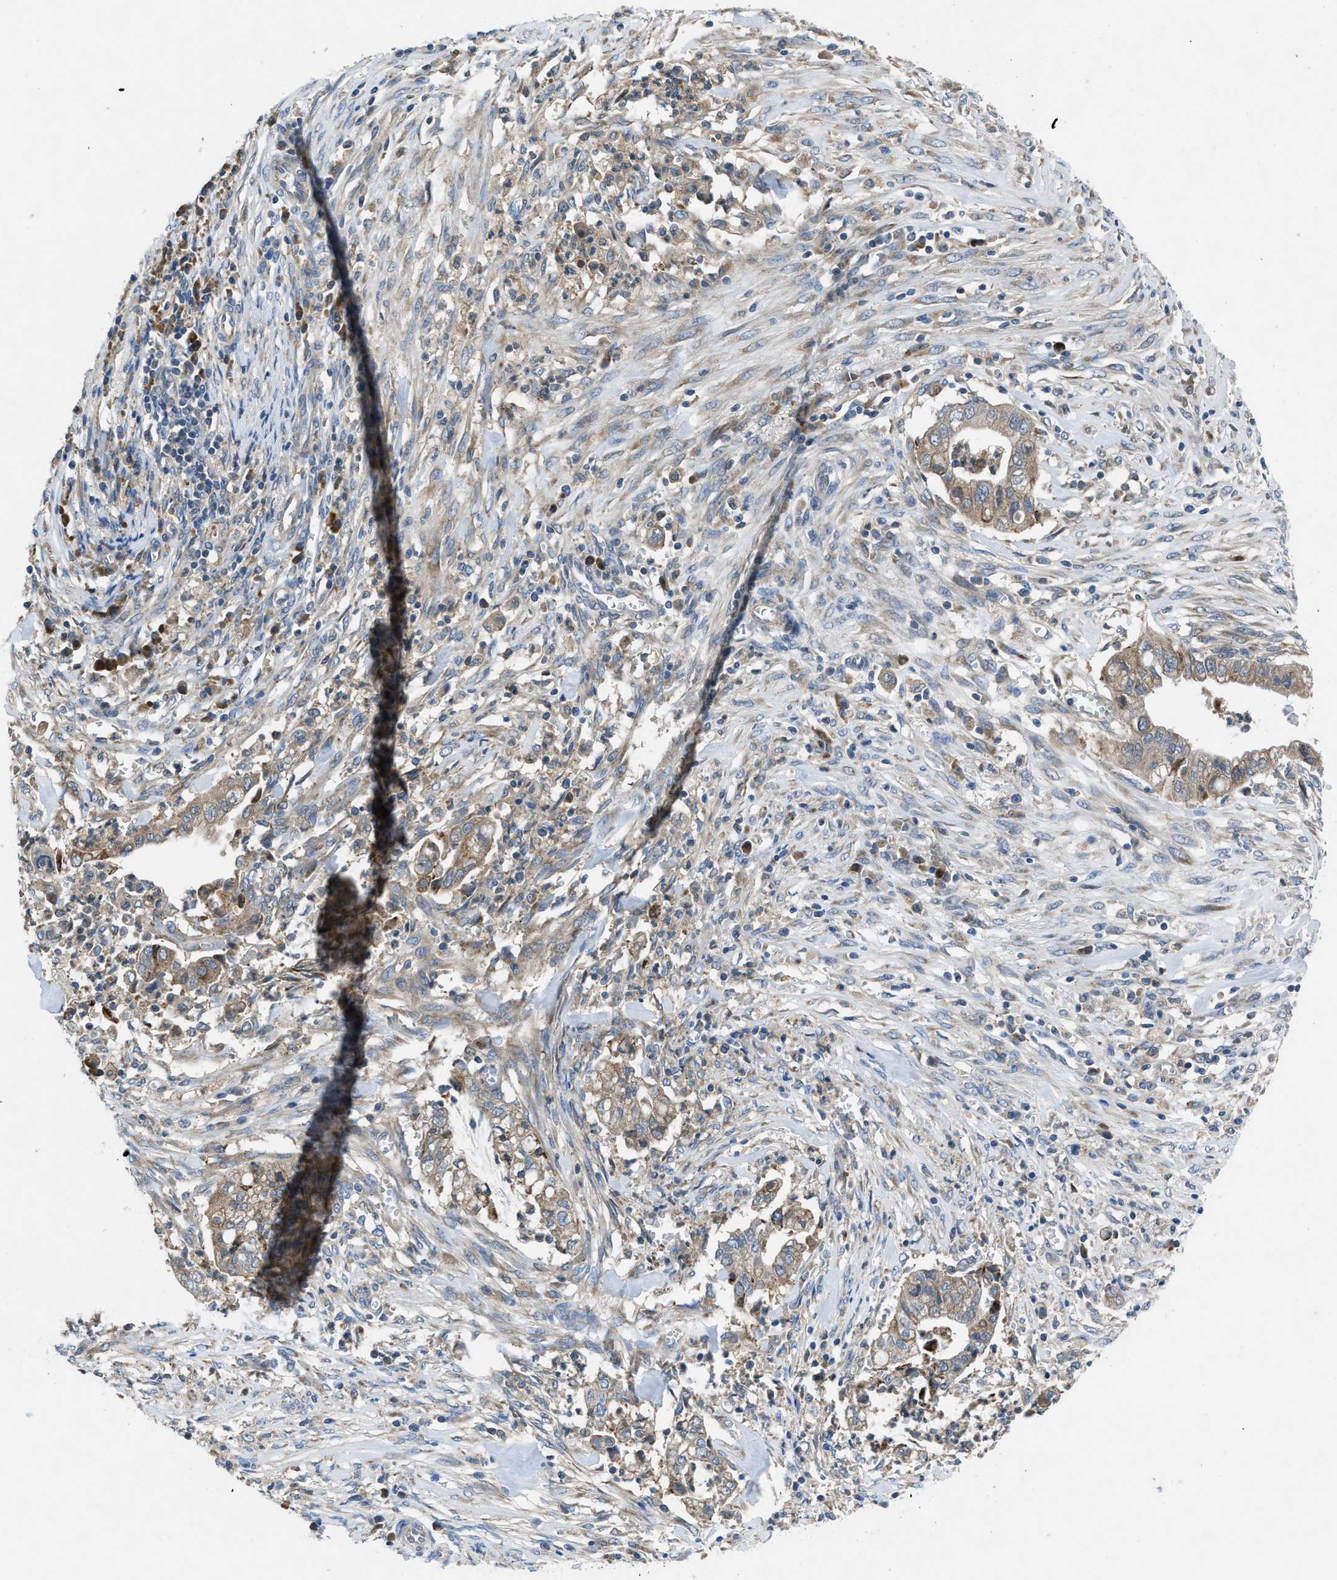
{"staining": {"intensity": "weak", "quantity": ">75%", "location": "cytoplasmic/membranous"}, "tissue": "cervical cancer", "cell_type": "Tumor cells", "image_type": "cancer", "snomed": [{"axis": "morphology", "description": "Adenocarcinoma, NOS"}, {"axis": "topography", "description": "Cervix"}], "caption": "DAB (3,3'-diaminobenzidine) immunohistochemical staining of cervical cancer shows weak cytoplasmic/membranous protein expression in about >75% of tumor cells.", "gene": "MAP3K20", "patient": {"sex": "female", "age": 44}}